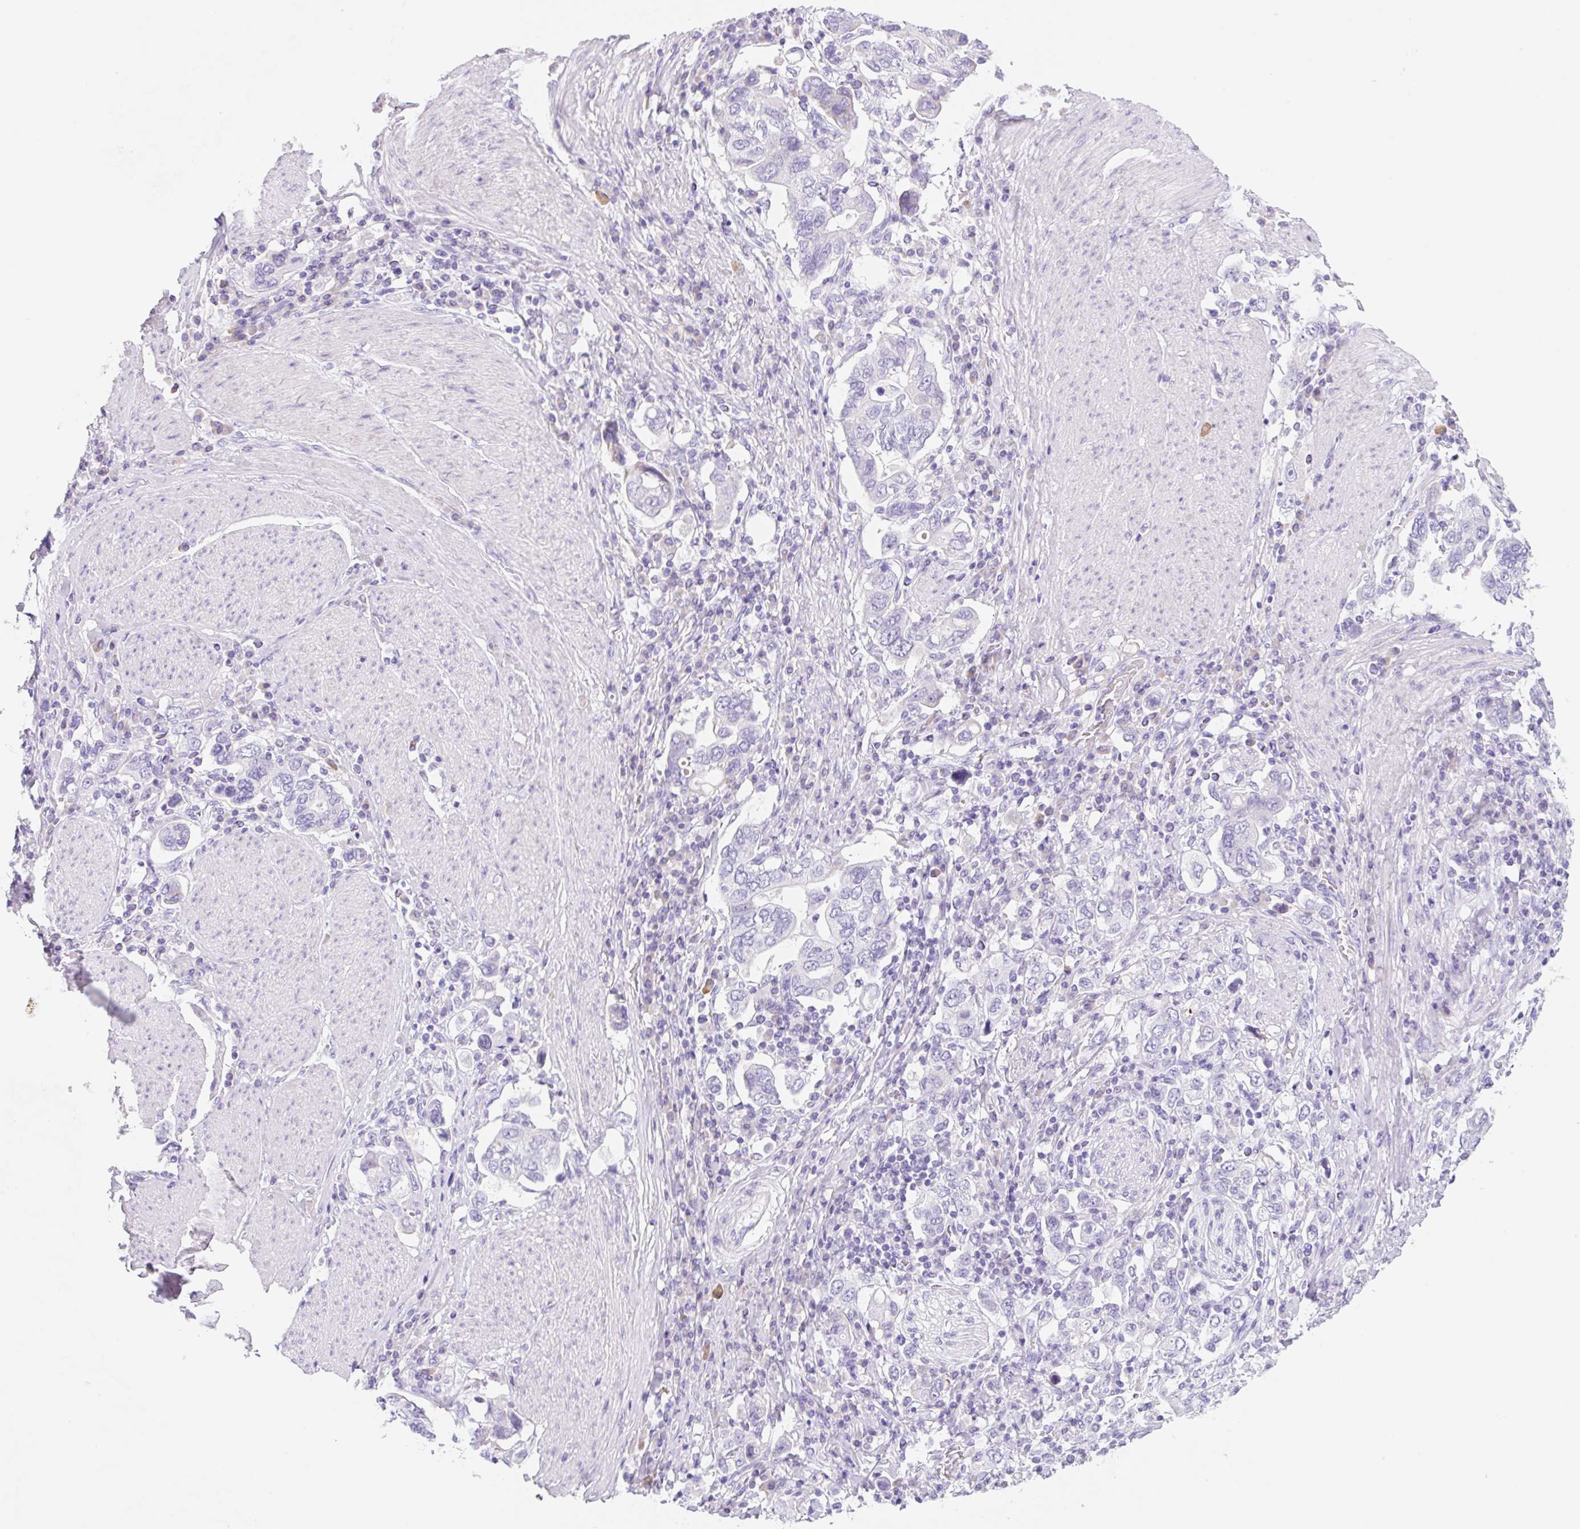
{"staining": {"intensity": "negative", "quantity": "none", "location": "none"}, "tissue": "stomach cancer", "cell_type": "Tumor cells", "image_type": "cancer", "snomed": [{"axis": "morphology", "description": "Adenocarcinoma, NOS"}, {"axis": "topography", "description": "Stomach, upper"}, {"axis": "topography", "description": "Stomach"}], "caption": "A micrograph of stomach adenocarcinoma stained for a protein demonstrates no brown staining in tumor cells.", "gene": "KLK8", "patient": {"sex": "male", "age": 62}}